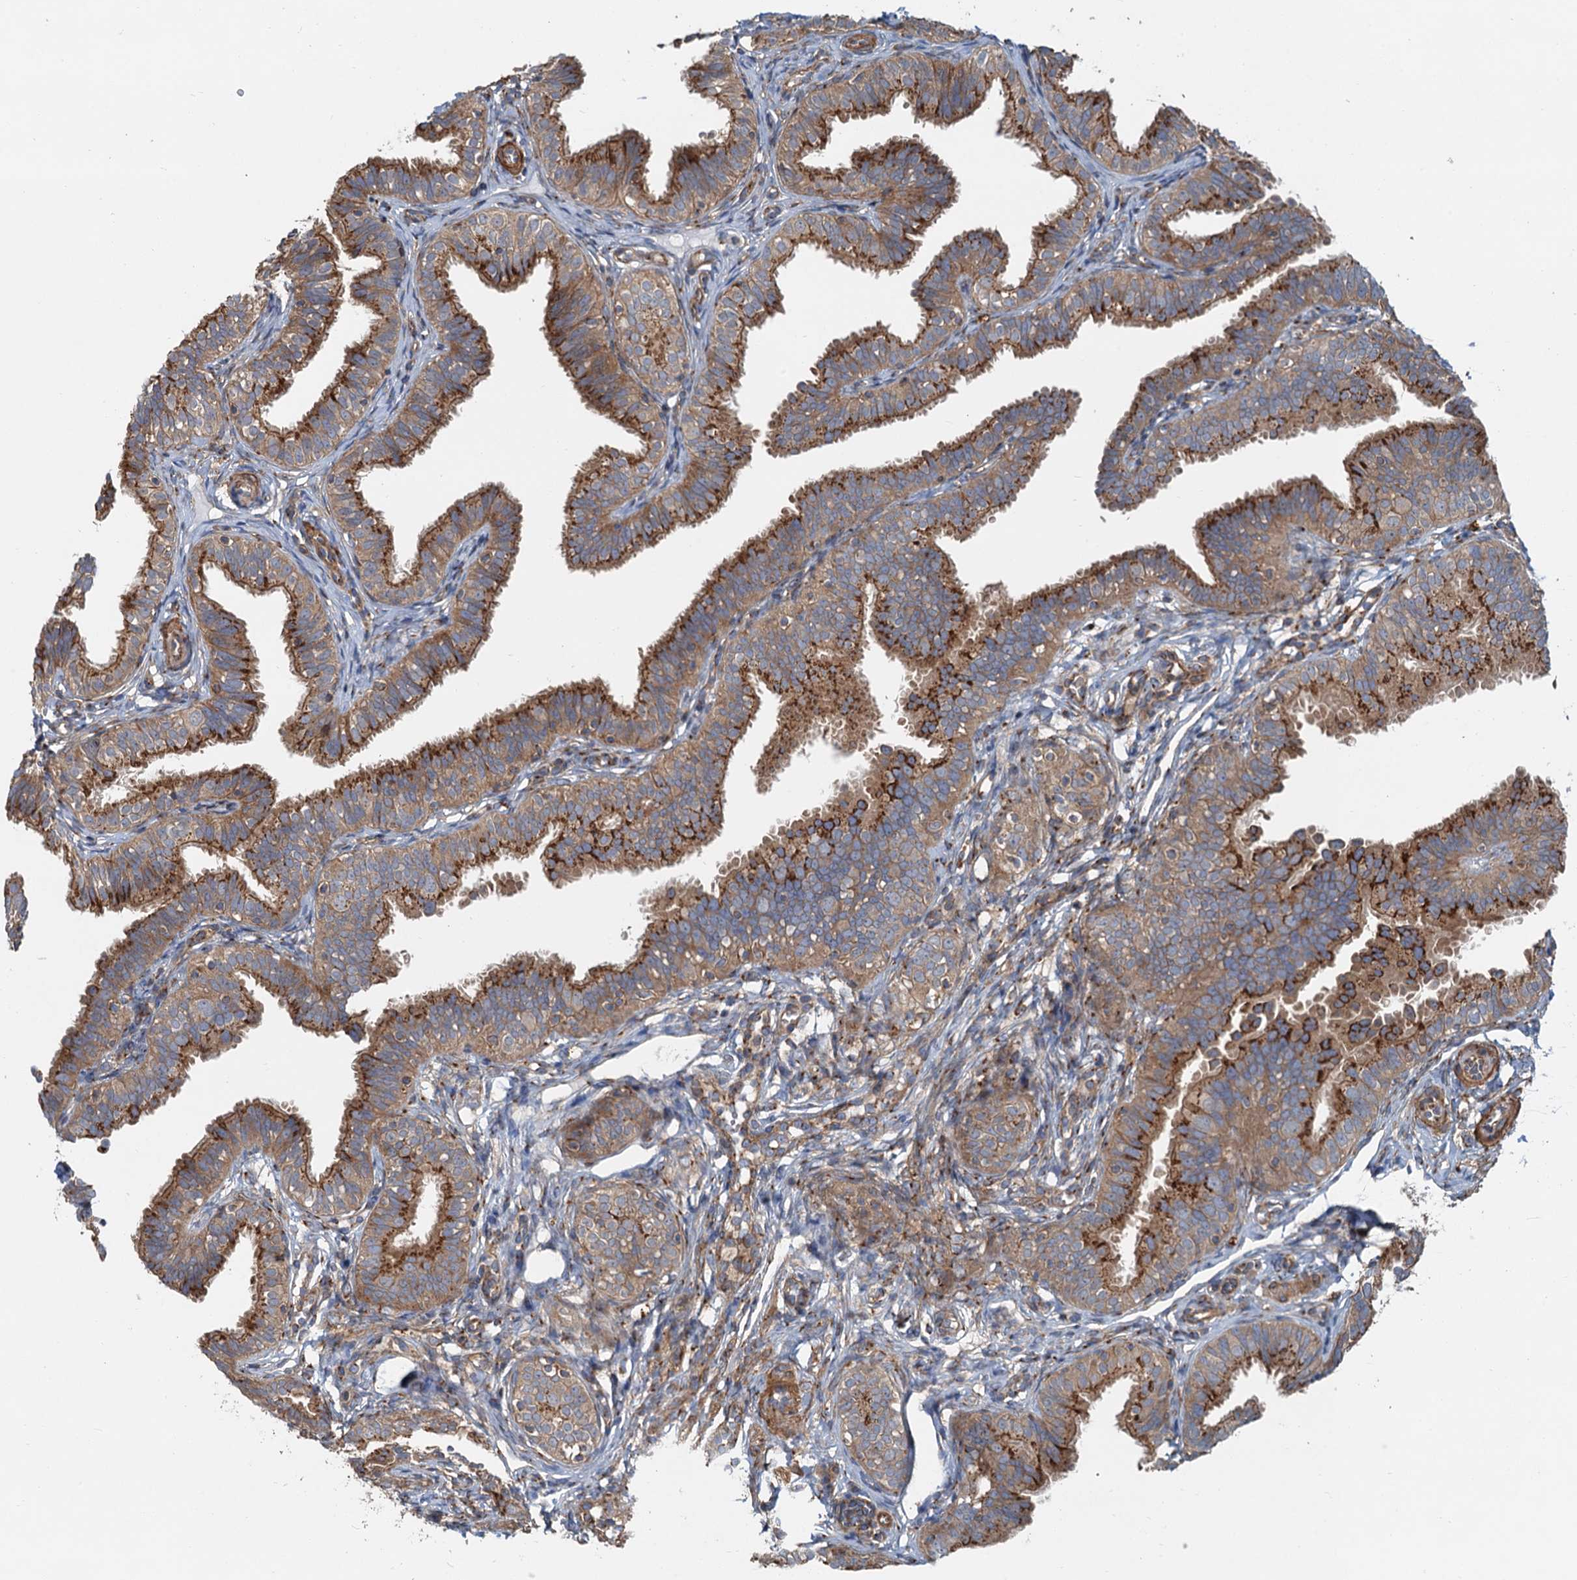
{"staining": {"intensity": "moderate", "quantity": ">75%", "location": "cytoplasmic/membranous"}, "tissue": "fallopian tube", "cell_type": "Glandular cells", "image_type": "normal", "snomed": [{"axis": "morphology", "description": "Normal tissue, NOS"}, {"axis": "topography", "description": "Fallopian tube"}], "caption": "IHC histopathology image of normal fallopian tube: human fallopian tube stained using immunohistochemistry (IHC) reveals medium levels of moderate protein expression localized specifically in the cytoplasmic/membranous of glandular cells, appearing as a cytoplasmic/membranous brown color.", "gene": "ANKRD26", "patient": {"sex": "female", "age": 35}}